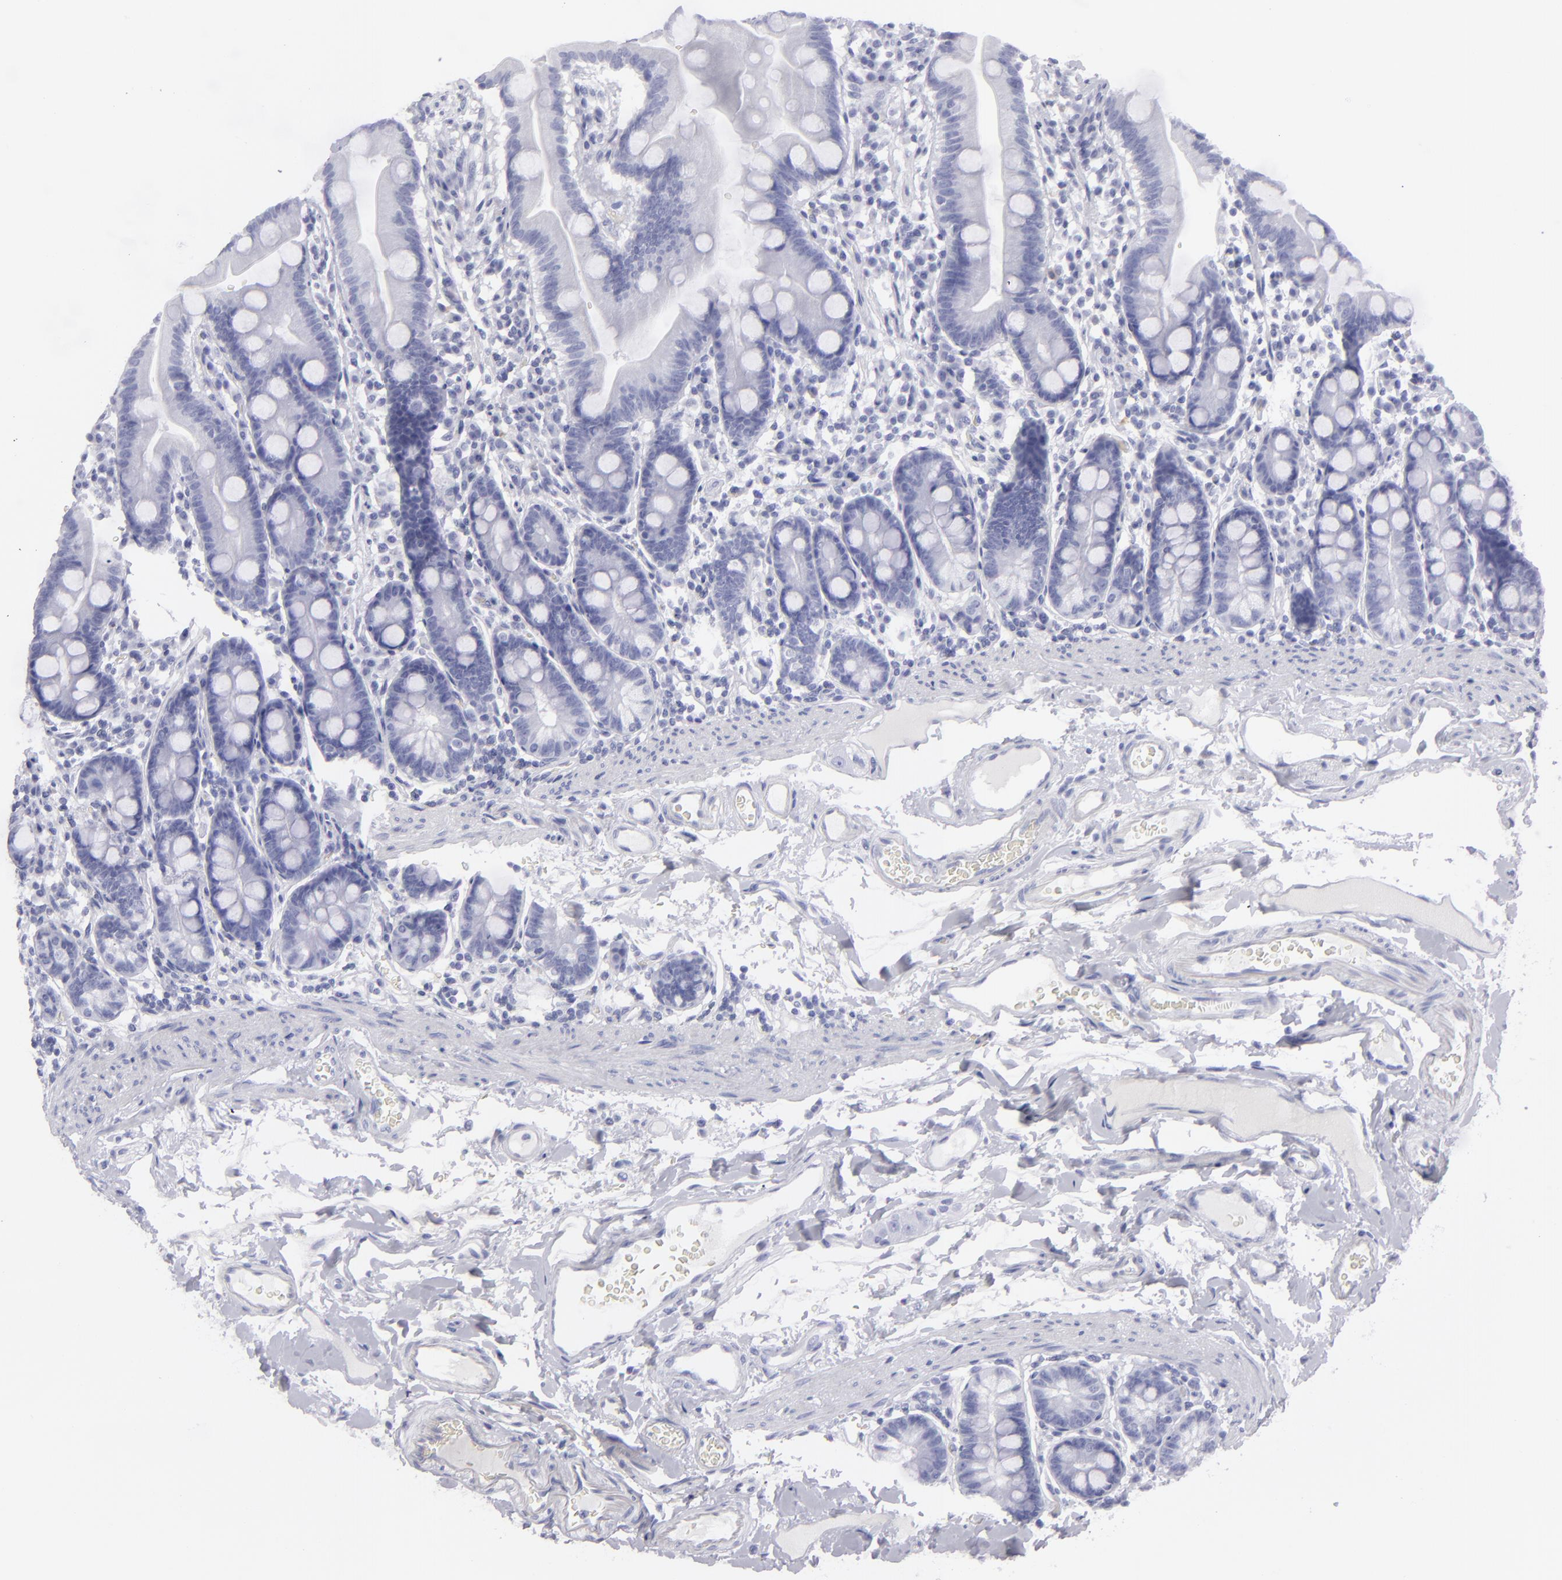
{"staining": {"intensity": "negative", "quantity": "none", "location": "none"}, "tissue": "duodenum", "cell_type": "Glandular cells", "image_type": "normal", "snomed": [{"axis": "morphology", "description": "Normal tissue, NOS"}, {"axis": "topography", "description": "Duodenum"}], "caption": "This is an IHC photomicrograph of unremarkable duodenum. There is no positivity in glandular cells.", "gene": "FLG", "patient": {"sex": "male", "age": 50}}